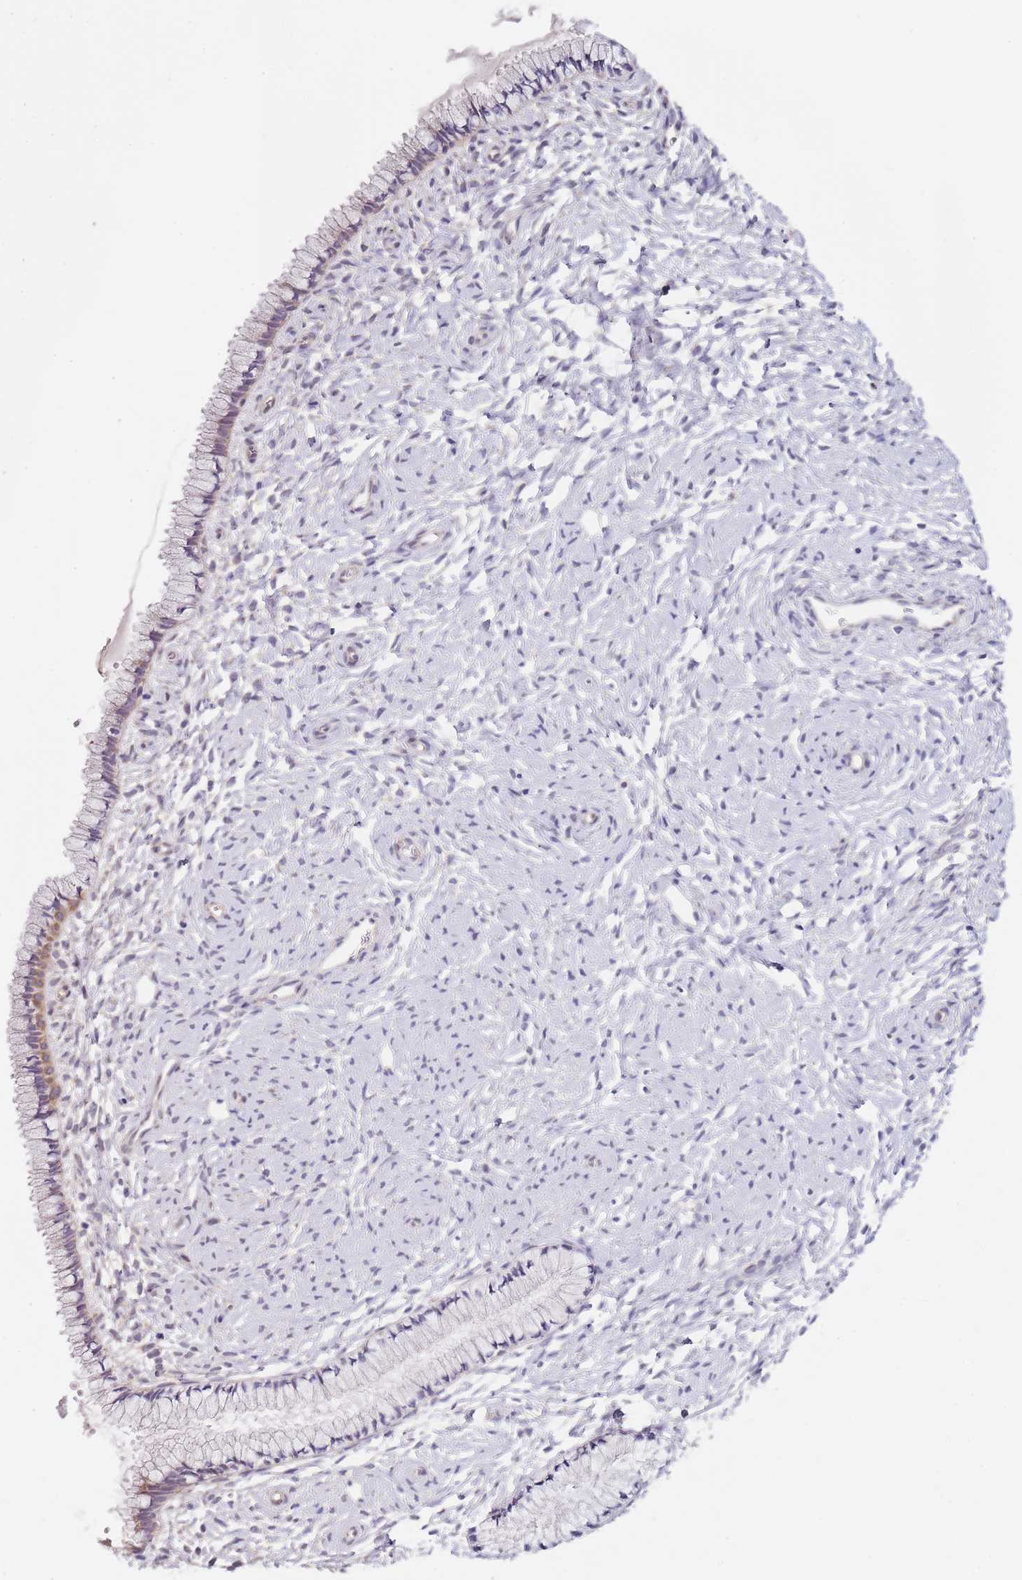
{"staining": {"intensity": "moderate", "quantity": "<25%", "location": "cytoplasmic/membranous"}, "tissue": "cervix", "cell_type": "Glandular cells", "image_type": "normal", "snomed": [{"axis": "morphology", "description": "Normal tissue, NOS"}, {"axis": "topography", "description": "Cervix"}], "caption": "An image of cervix stained for a protein shows moderate cytoplasmic/membranous brown staining in glandular cells. The protein is shown in brown color, while the nuclei are stained blue.", "gene": "TBC1D9", "patient": {"sex": "female", "age": 33}}